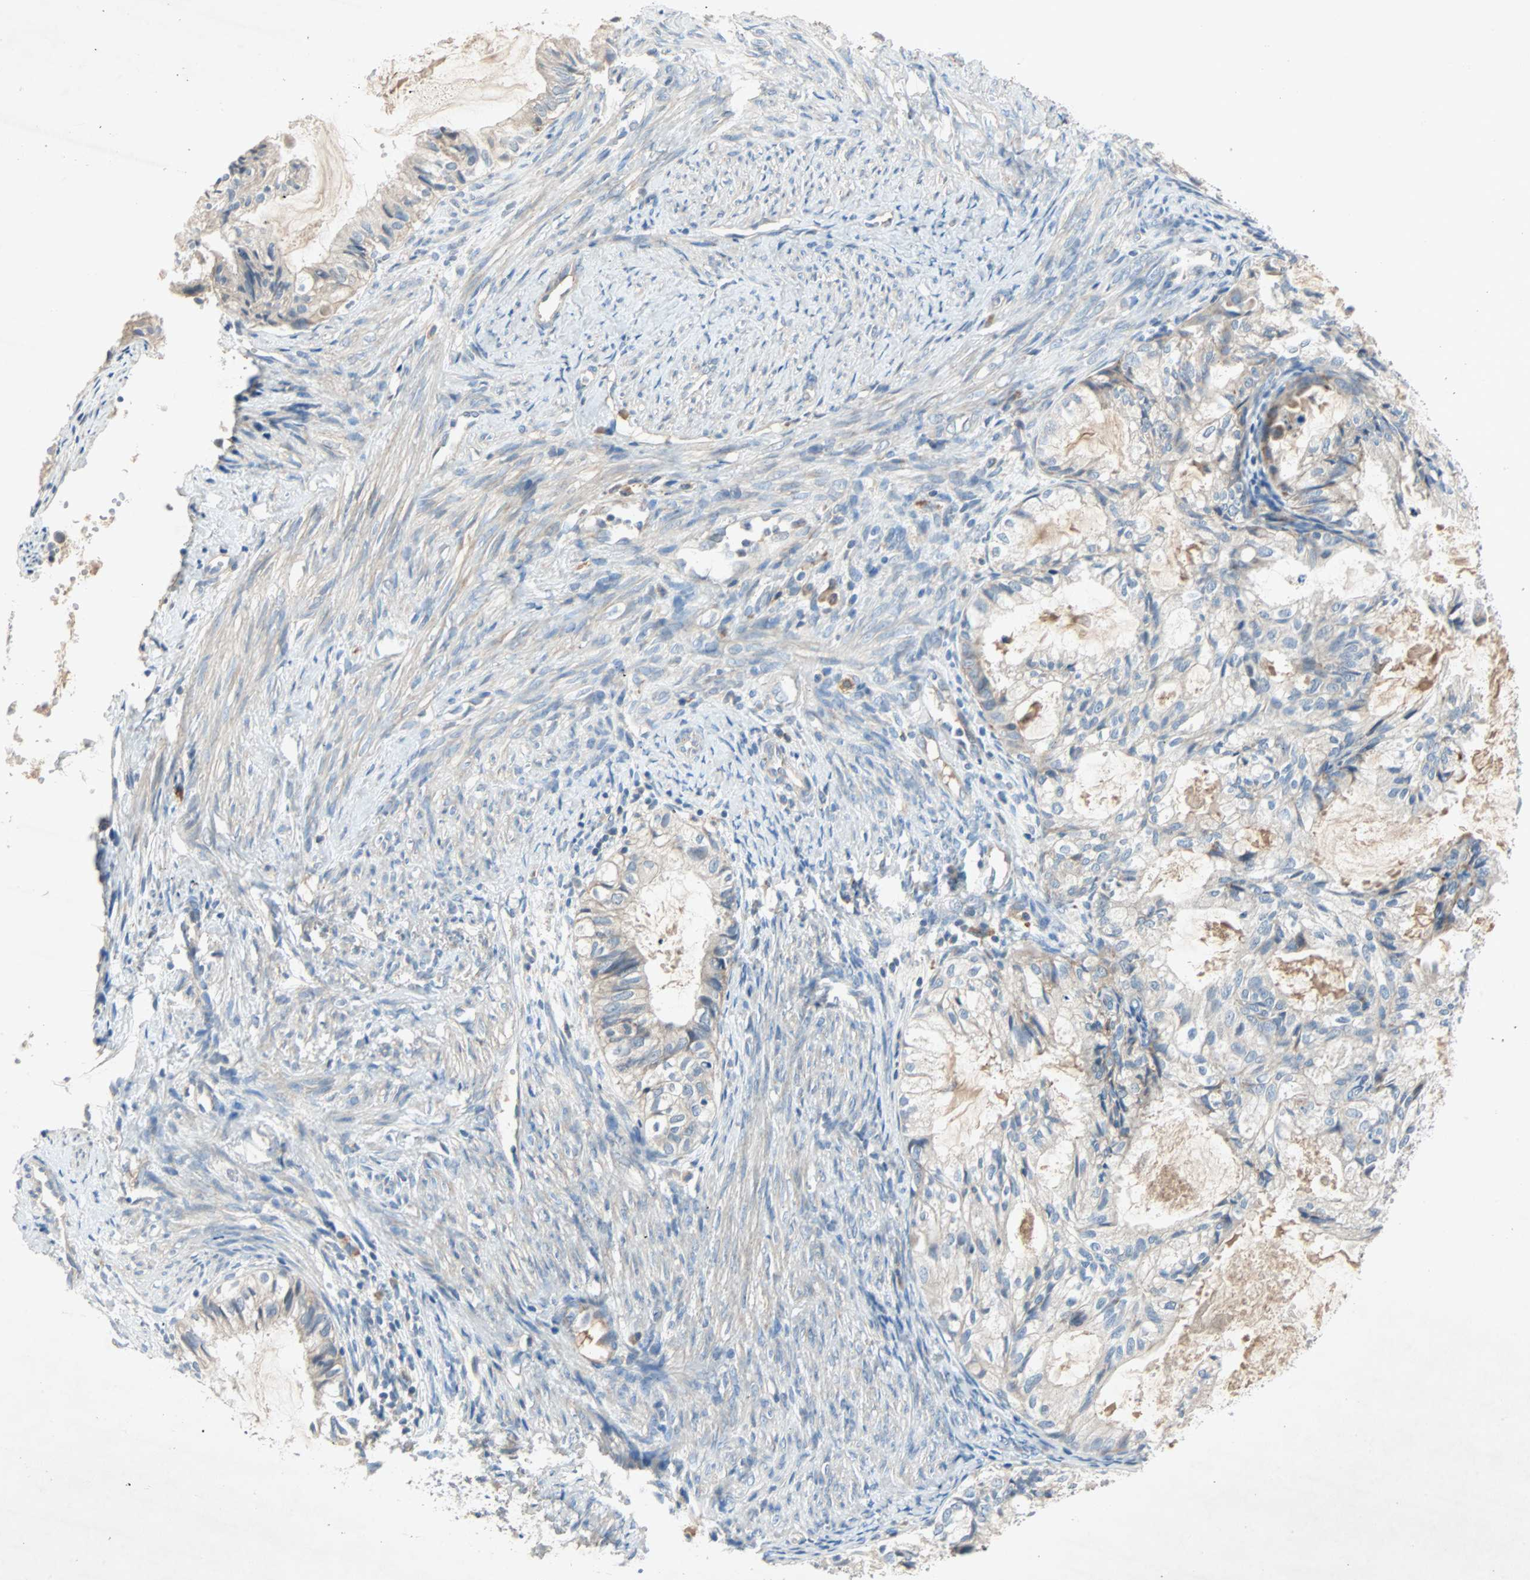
{"staining": {"intensity": "weak", "quantity": "25%-75%", "location": "cytoplasmic/membranous"}, "tissue": "cervical cancer", "cell_type": "Tumor cells", "image_type": "cancer", "snomed": [{"axis": "morphology", "description": "Normal tissue, NOS"}, {"axis": "morphology", "description": "Adenocarcinoma, NOS"}, {"axis": "topography", "description": "Cervix"}, {"axis": "topography", "description": "Endometrium"}], "caption": "This histopathology image displays IHC staining of human cervical adenocarcinoma, with low weak cytoplasmic/membranous staining in approximately 25%-75% of tumor cells.", "gene": "XYLT1", "patient": {"sex": "female", "age": 86}}